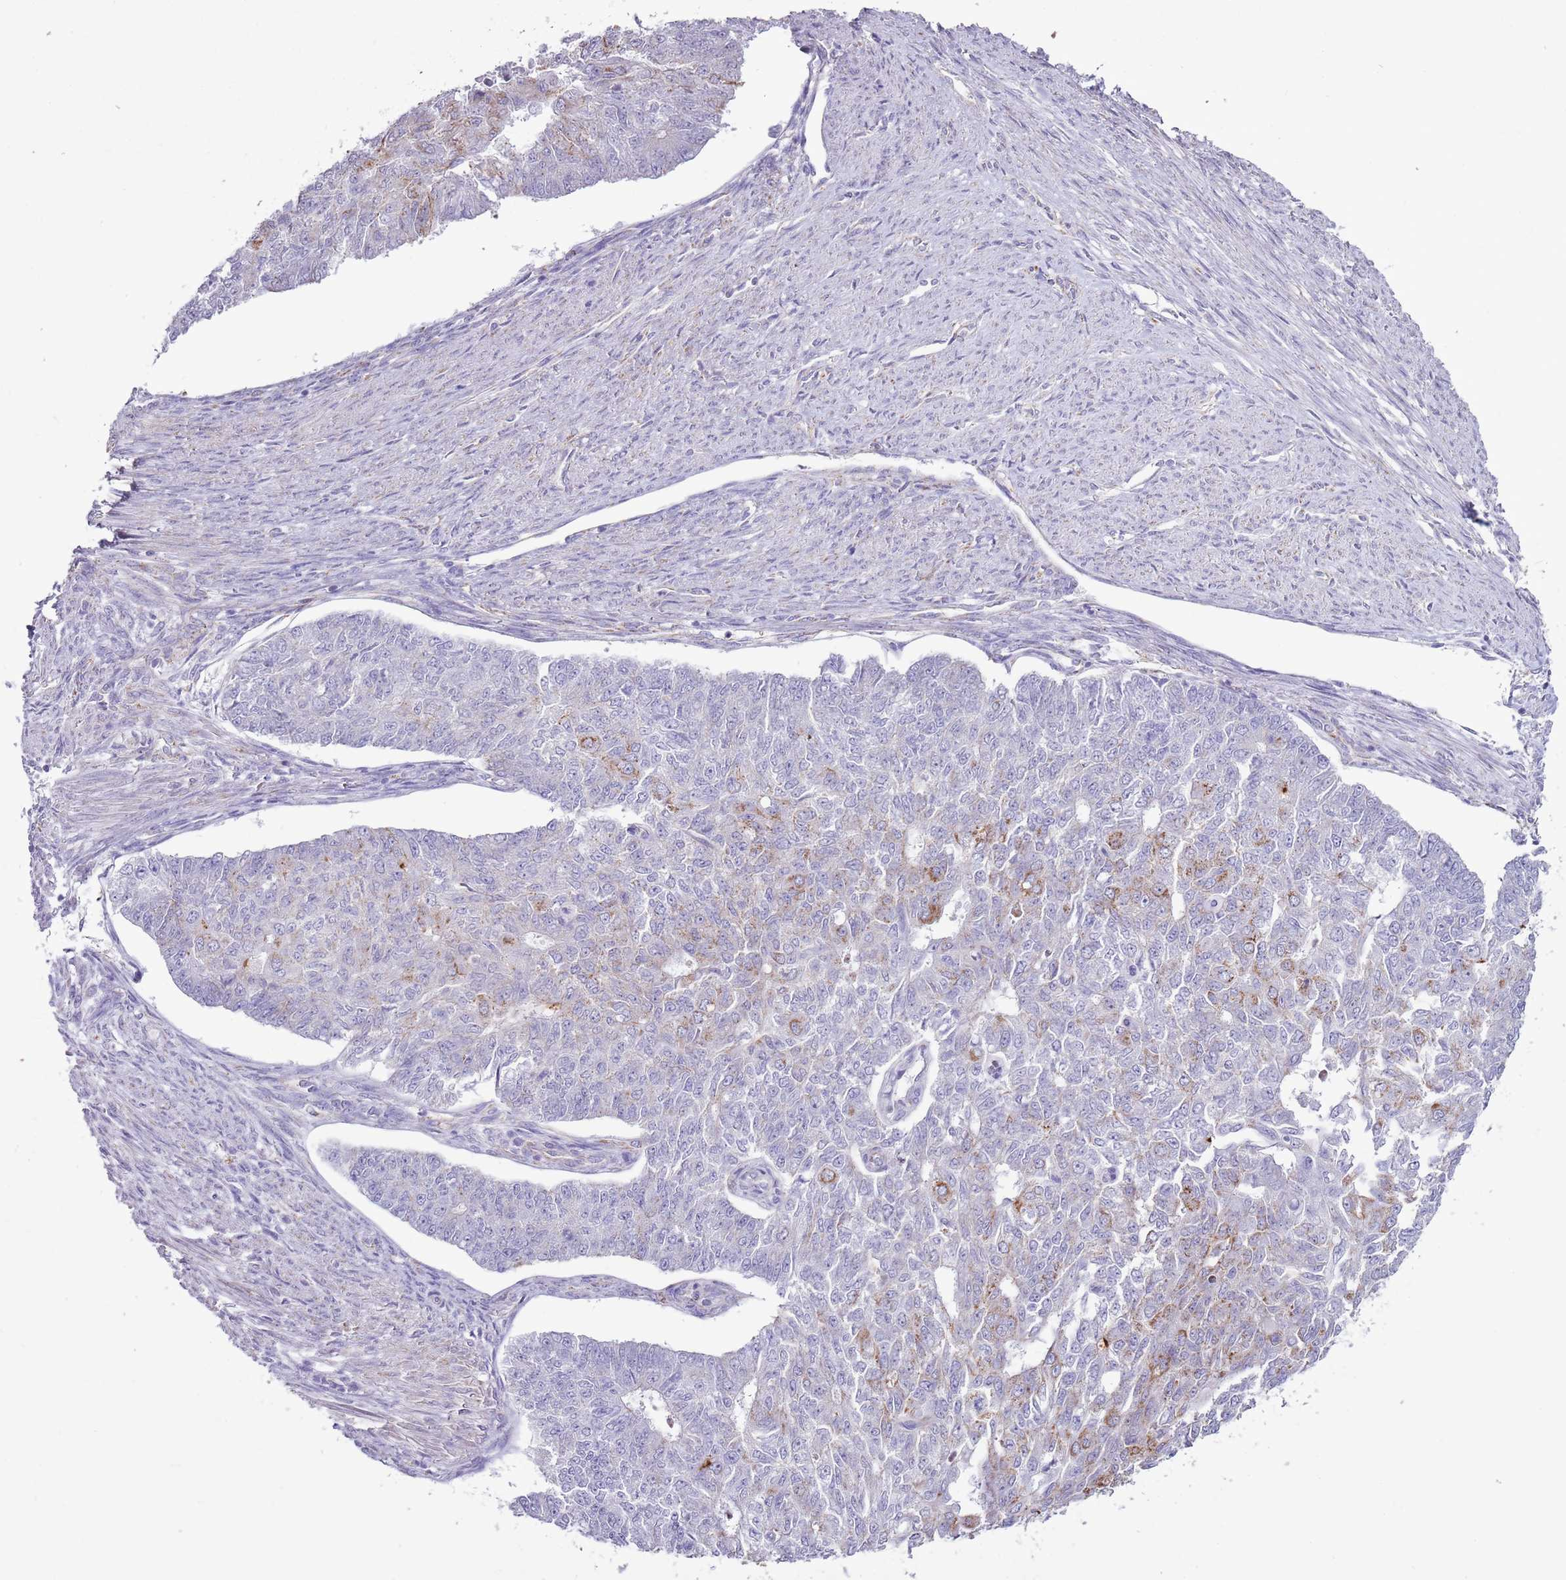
{"staining": {"intensity": "moderate", "quantity": "<25%", "location": "cytoplasmic/membranous"}, "tissue": "endometrial cancer", "cell_type": "Tumor cells", "image_type": "cancer", "snomed": [{"axis": "morphology", "description": "Adenocarcinoma, NOS"}, {"axis": "topography", "description": "Endometrium"}], "caption": "IHC histopathology image of neoplastic tissue: endometrial cancer stained using immunohistochemistry demonstrates low levels of moderate protein expression localized specifically in the cytoplasmic/membranous of tumor cells, appearing as a cytoplasmic/membranous brown color.", "gene": "SLC23A1", "patient": {"sex": "female", "age": 32}}